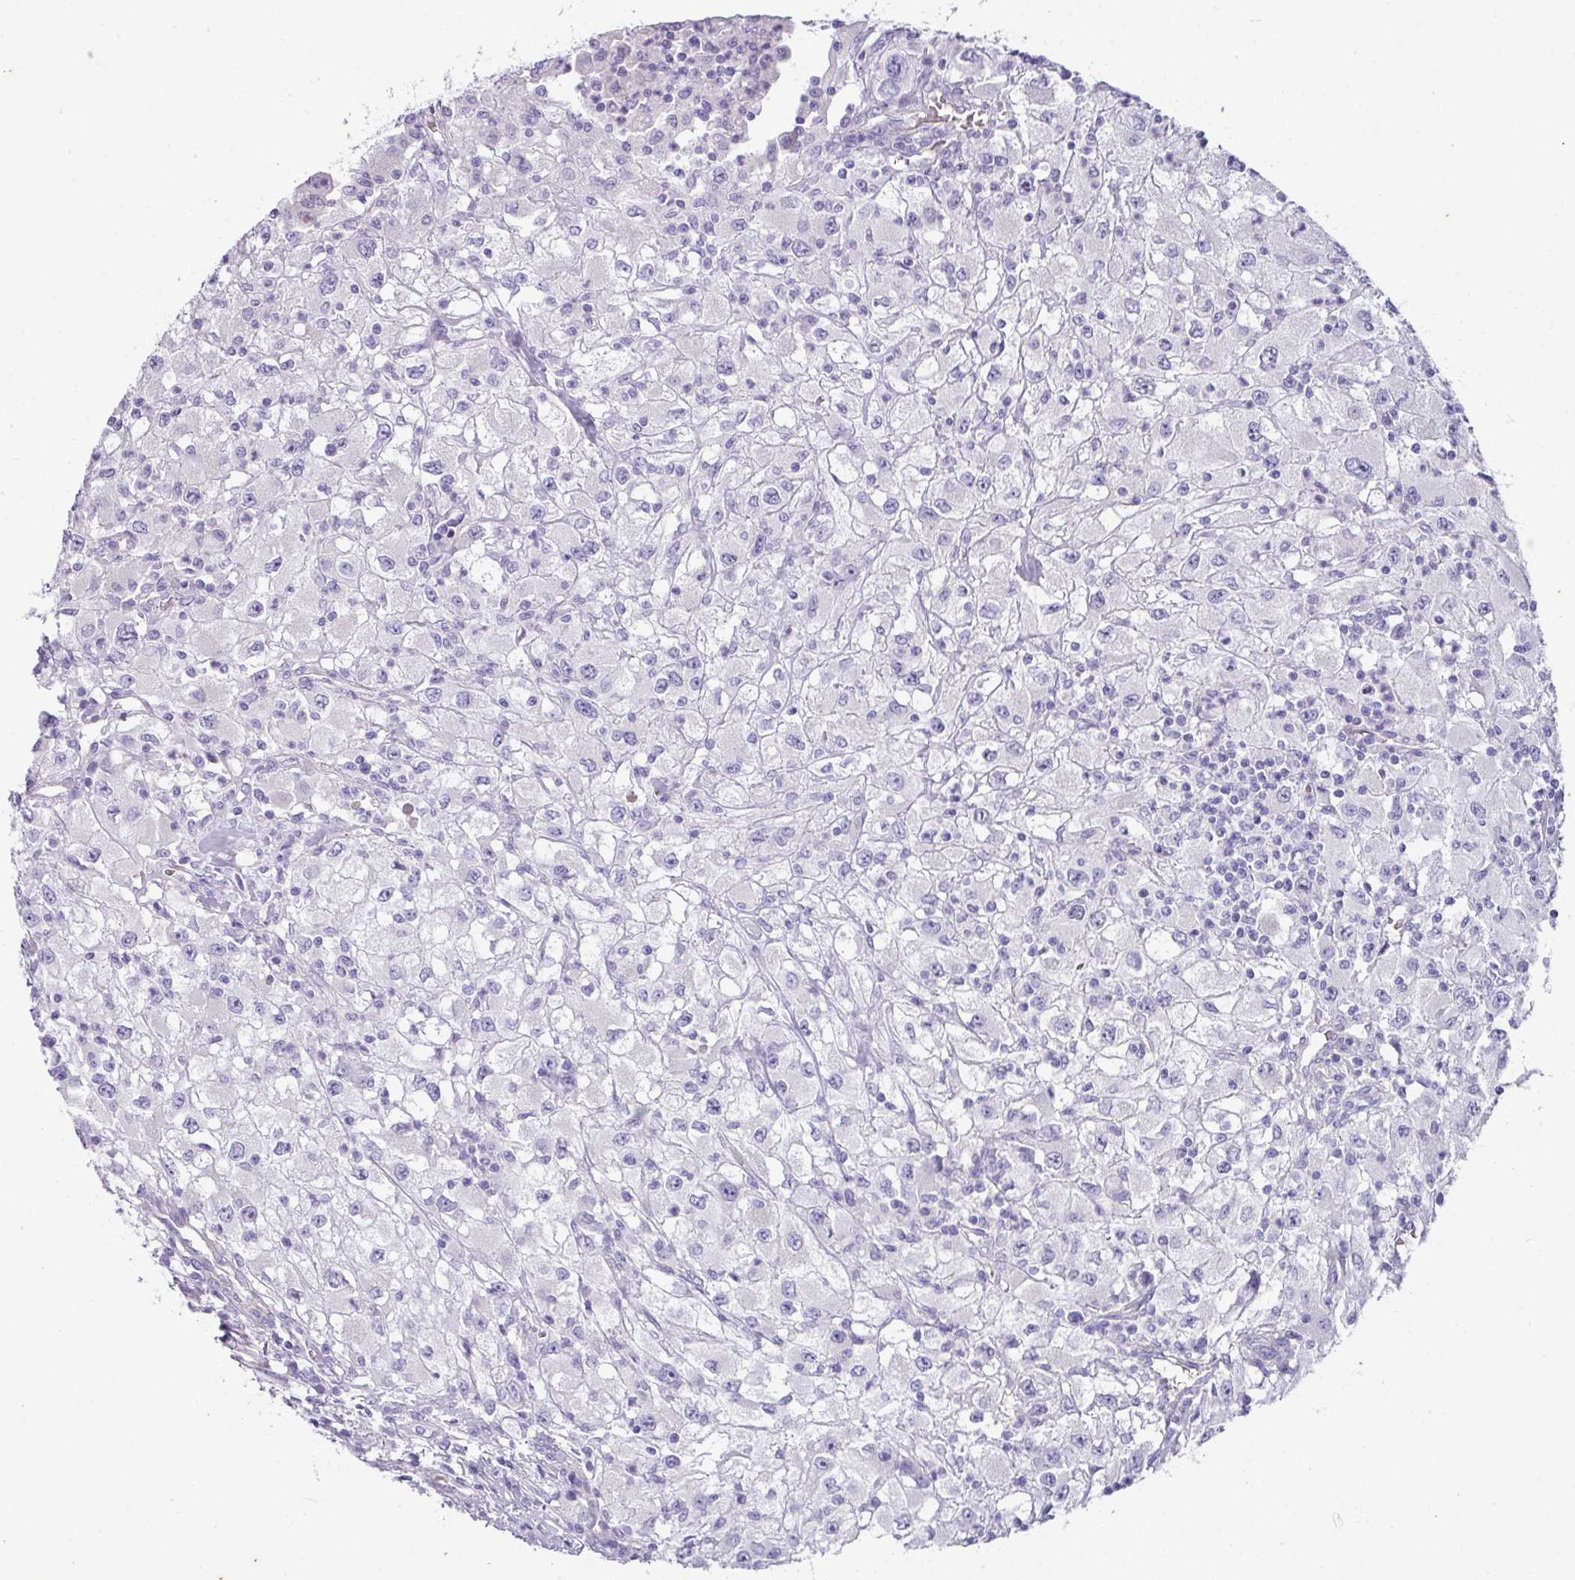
{"staining": {"intensity": "negative", "quantity": "none", "location": "none"}, "tissue": "renal cancer", "cell_type": "Tumor cells", "image_type": "cancer", "snomed": [{"axis": "morphology", "description": "Adenocarcinoma, NOS"}, {"axis": "topography", "description": "Kidney"}], "caption": "Immunohistochemistry (IHC) micrograph of renal cancer stained for a protein (brown), which reveals no expression in tumor cells.", "gene": "OR52N1", "patient": {"sex": "female", "age": 67}}